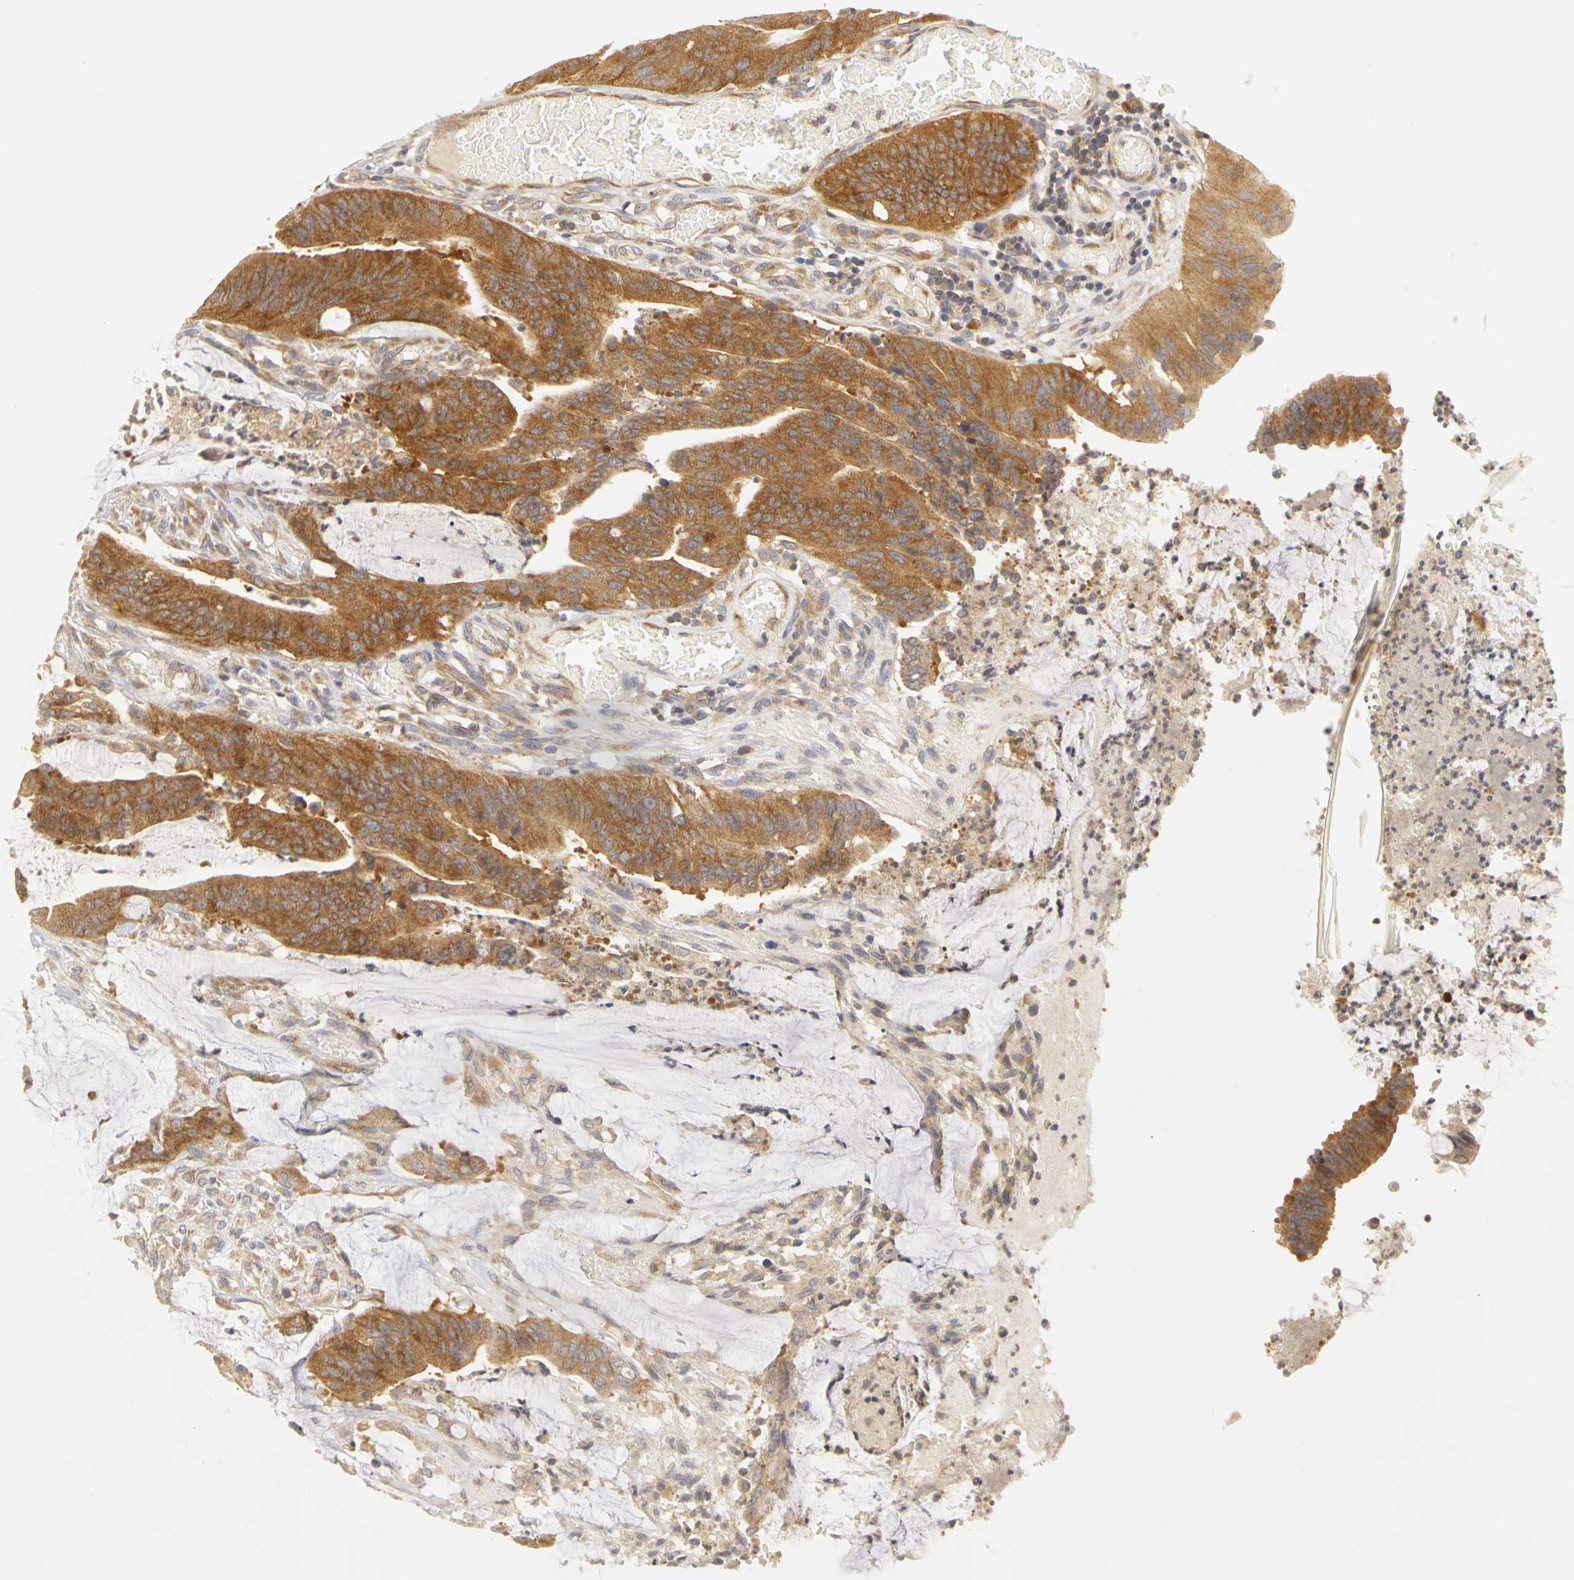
{"staining": {"intensity": "moderate", "quantity": ">75%", "location": "cytoplasmic/membranous"}, "tissue": "colorectal cancer", "cell_type": "Tumor cells", "image_type": "cancer", "snomed": [{"axis": "morphology", "description": "Adenocarcinoma, NOS"}, {"axis": "topography", "description": "Rectum"}], "caption": "A brown stain highlights moderate cytoplasmic/membranous staining of a protein in colorectal adenocarcinoma tumor cells.", "gene": "IRAK1", "patient": {"sex": "female", "age": 66}}